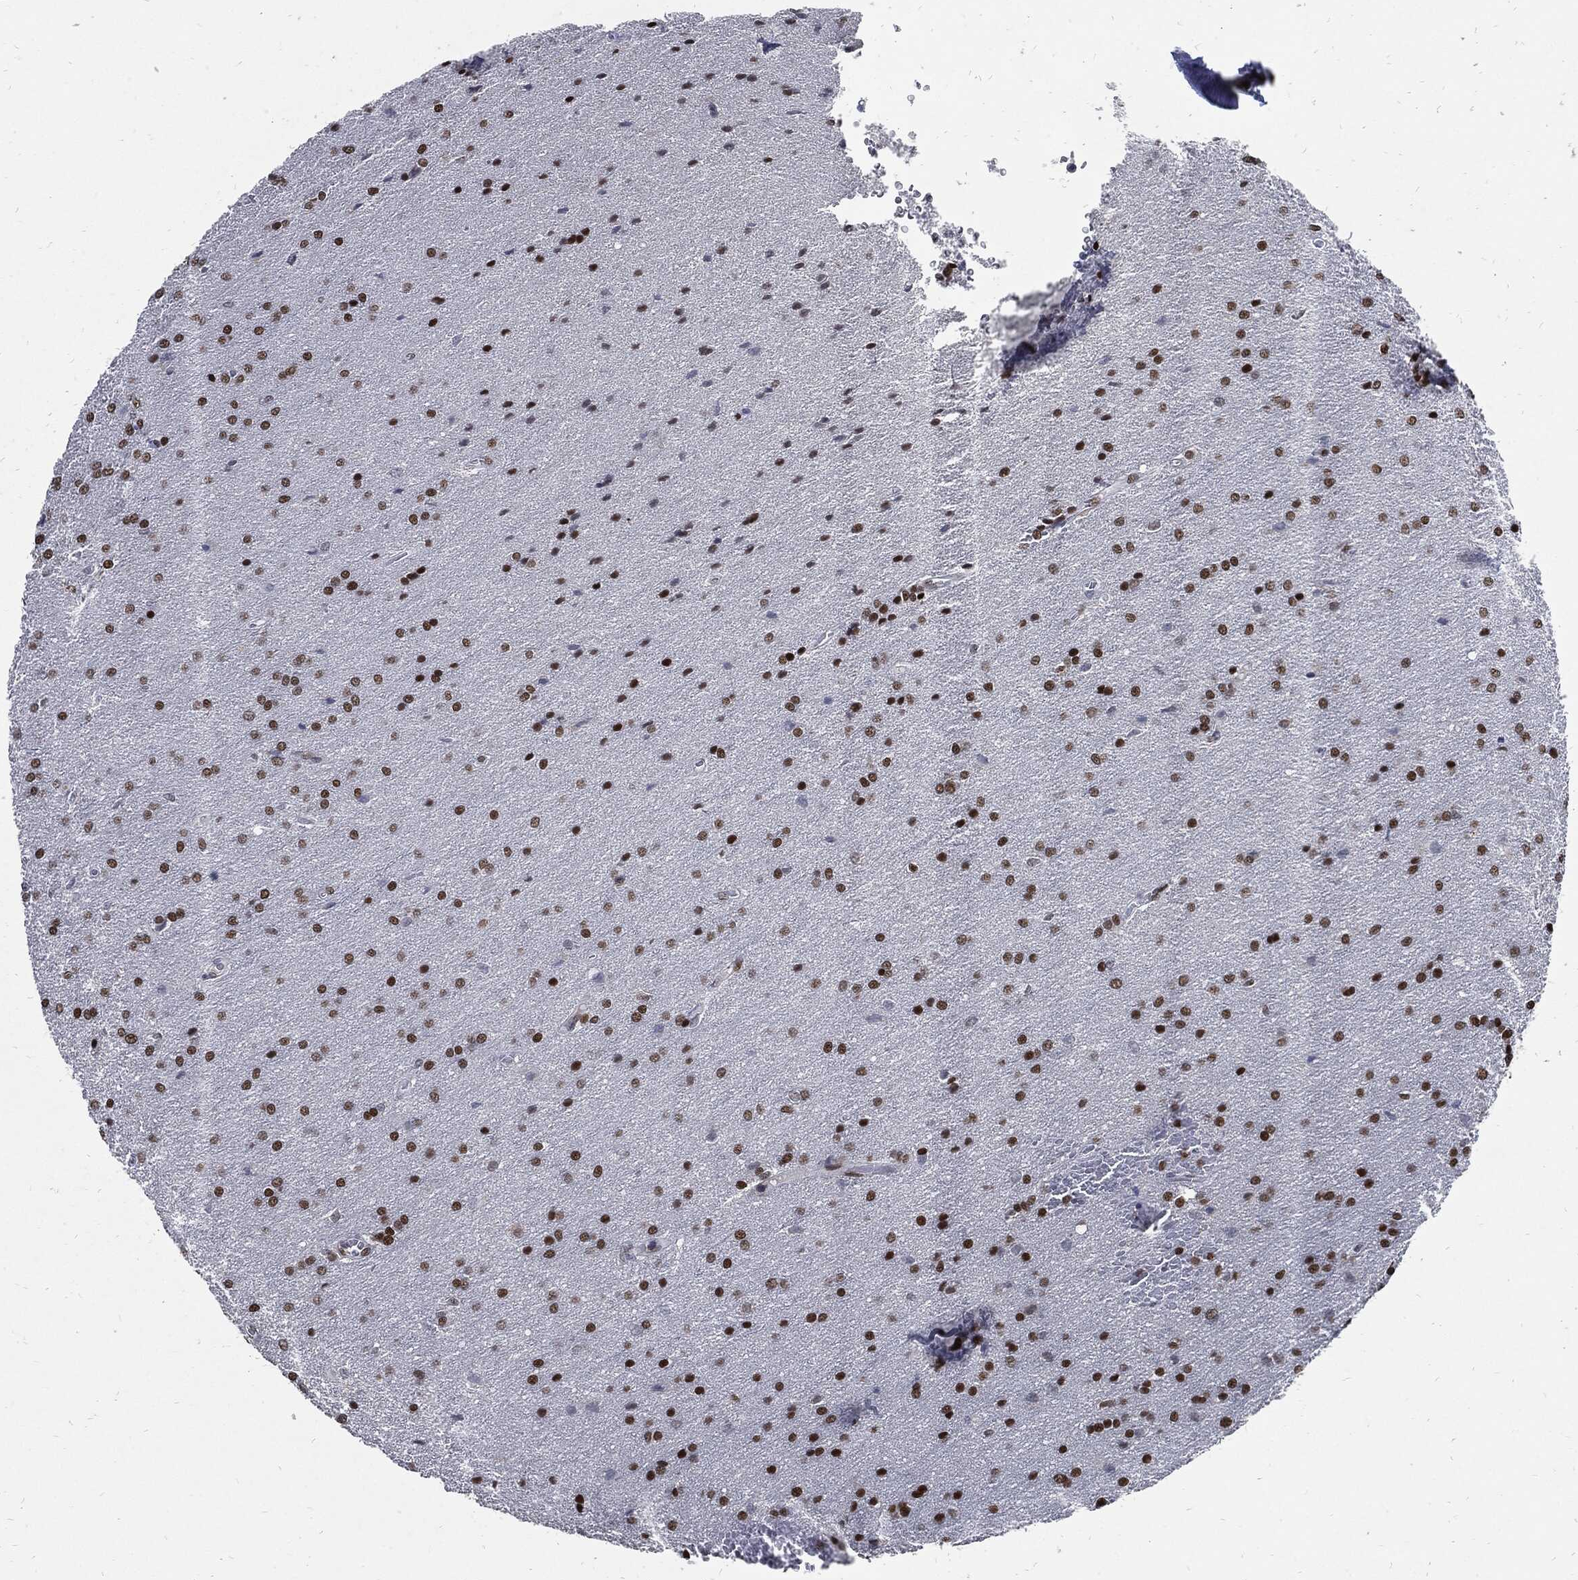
{"staining": {"intensity": "strong", "quantity": ">75%", "location": "nuclear"}, "tissue": "glioma", "cell_type": "Tumor cells", "image_type": "cancer", "snomed": [{"axis": "morphology", "description": "Glioma, malignant, Low grade"}, {"axis": "topography", "description": "Brain"}], "caption": "Immunohistochemistry (IHC) of human glioma shows high levels of strong nuclear expression in approximately >75% of tumor cells. (IHC, brightfield microscopy, high magnification).", "gene": "JUN", "patient": {"sex": "female", "age": 32}}